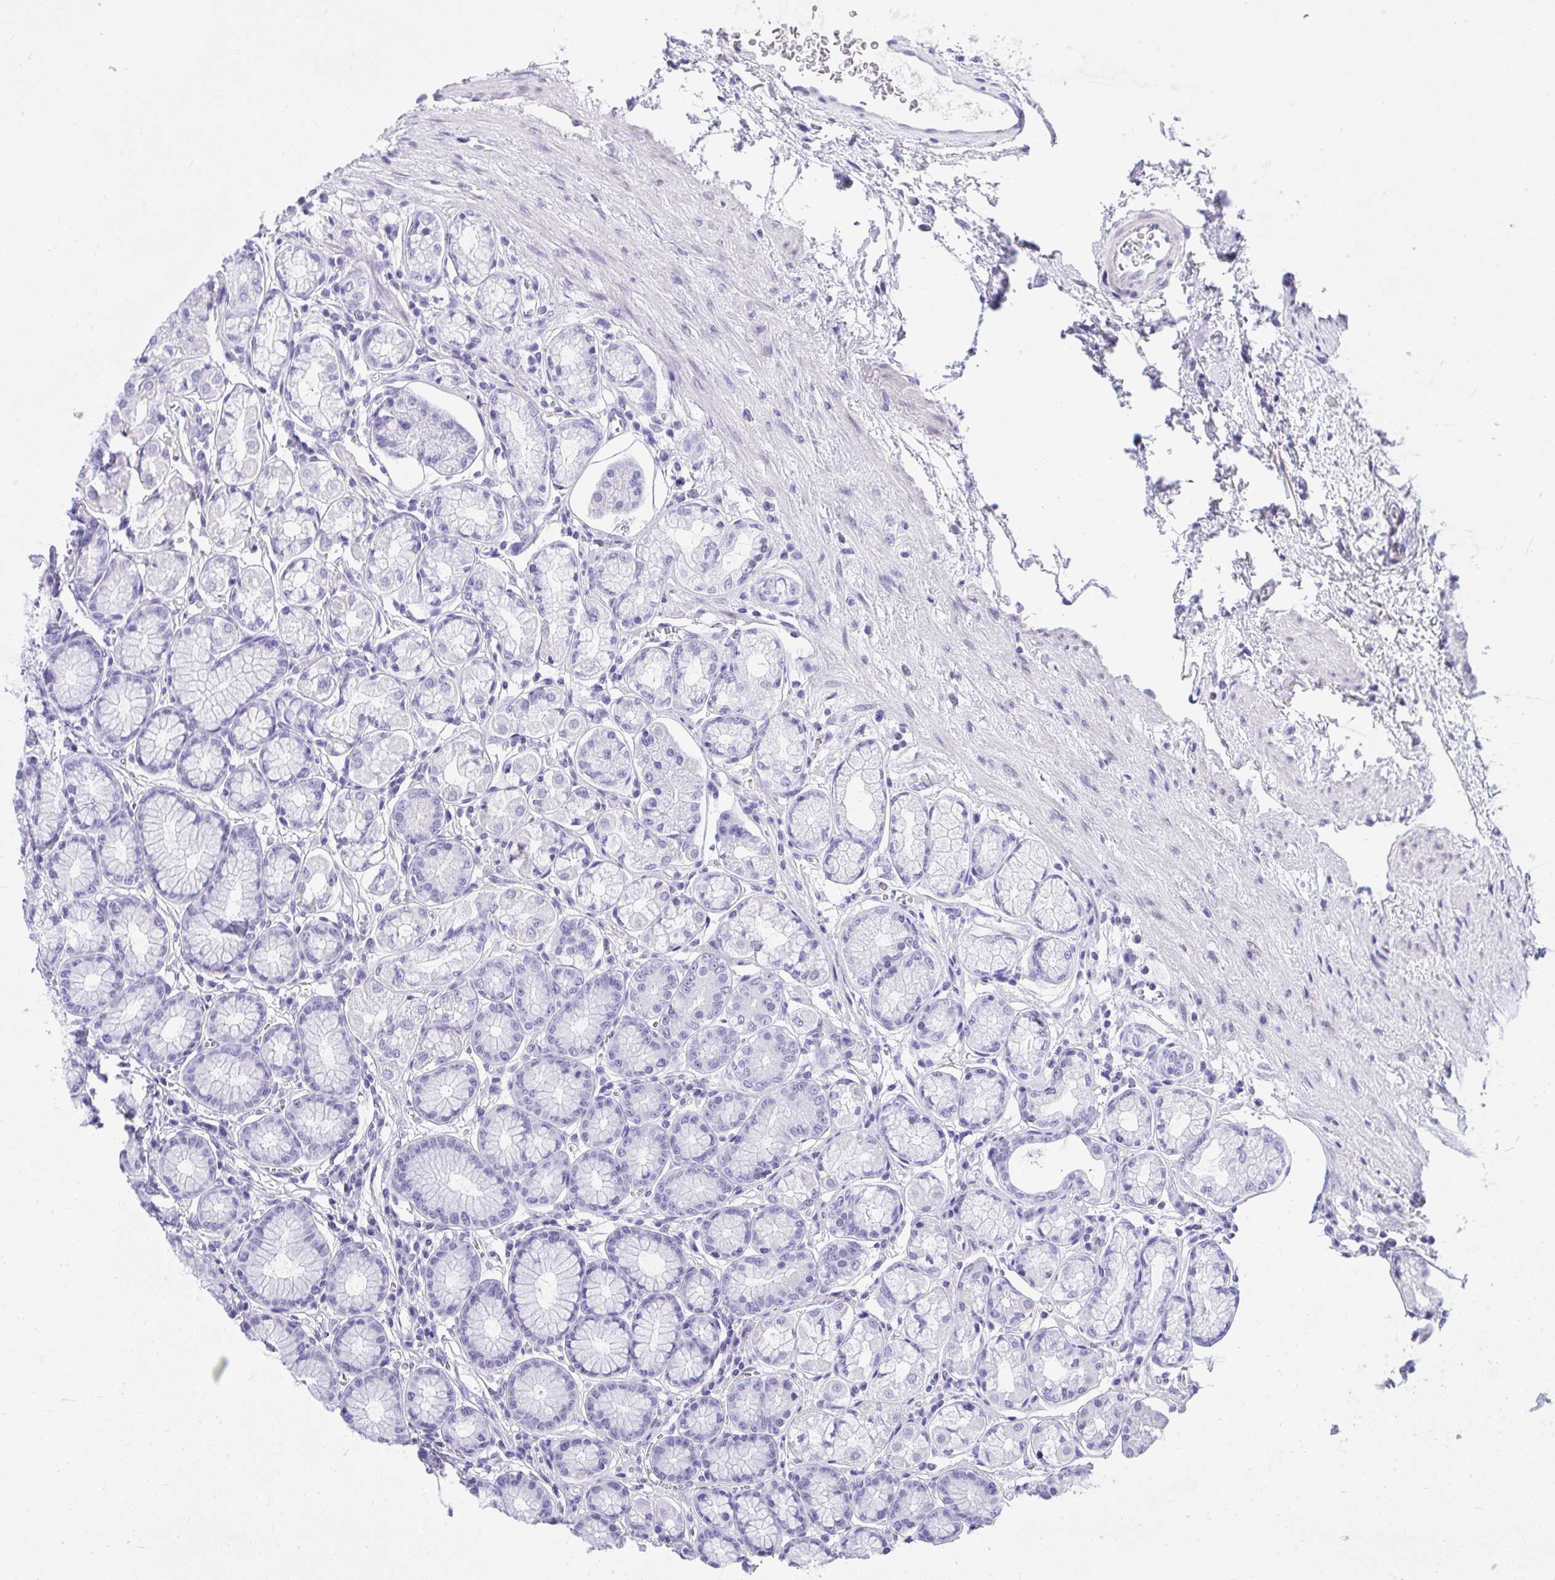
{"staining": {"intensity": "negative", "quantity": "none", "location": "none"}, "tissue": "stomach", "cell_type": "Glandular cells", "image_type": "normal", "snomed": [{"axis": "morphology", "description": "Normal tissue, NOS"}, {"axis": "topography", "description": "Stomach"}, {"axis": "topography", "description": "Stomach, lower"}], "caption": "The histopathology image shows no staining of glandular cells in unremarkable stomach. (DAB (3,3'-diaminobenzidine) IHC visualized using brightfield microscopy, high magnification).", "gene": "KLK1", "patient": {"sex": "male", "age": 76}}